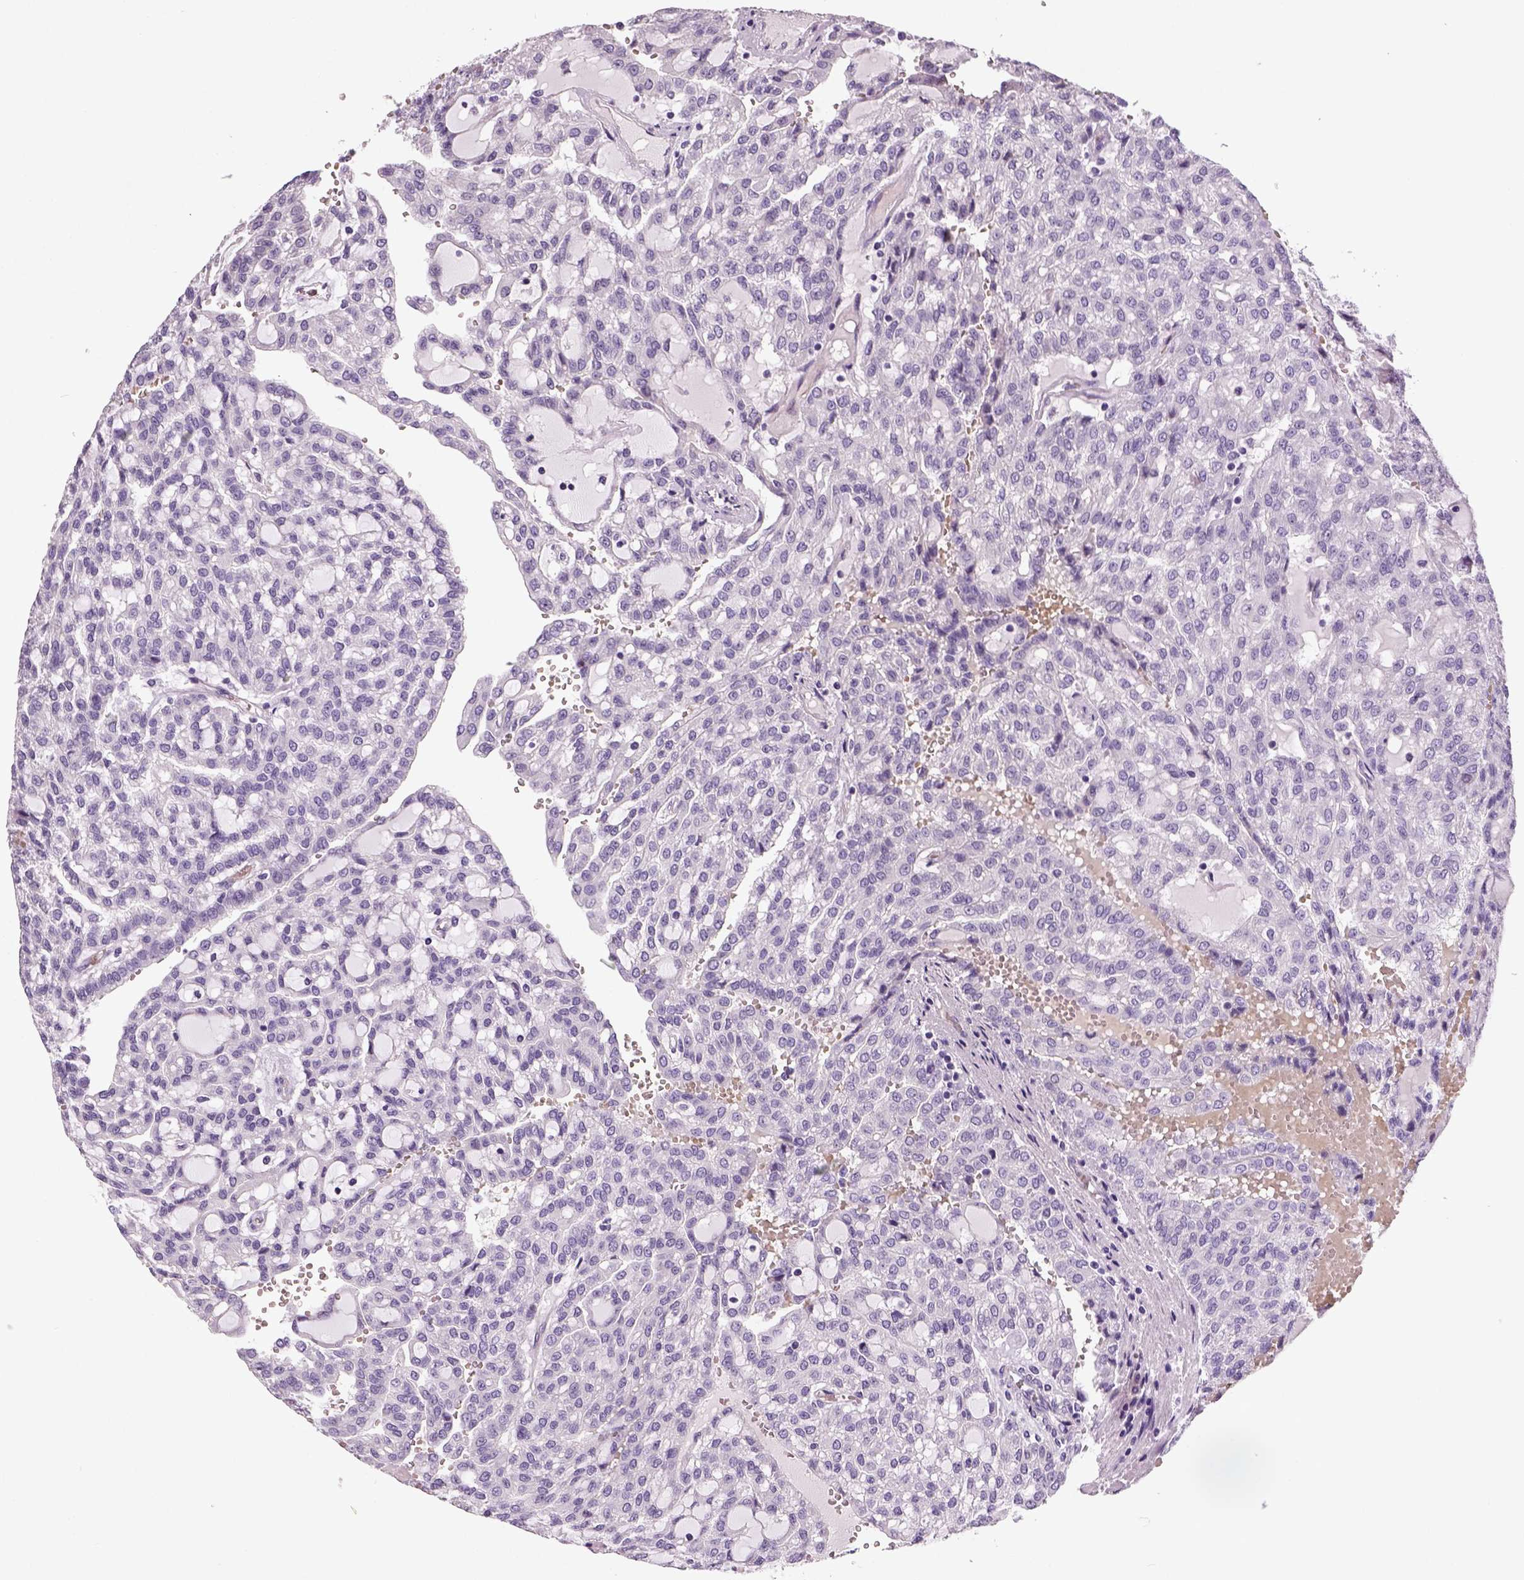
{"staining": {"intensity": "negative", "quantity": "none", "location": "none"}, "tissue": "renal cancer", "cell_type": "Tumor cells", "image_type": "cancer", "snomed": [{"axis": "morphology", "description": "Adenocarcinoma, NOS"}, {"axis": "topography", "description": "Kidney"}], "caption": "An IHC histopathology image of renal cancer is shown. There is no staining in tumor cells of renal cancer.", "gene": "TSPAN7", "patient": {"sex": "male", "age": 63}}